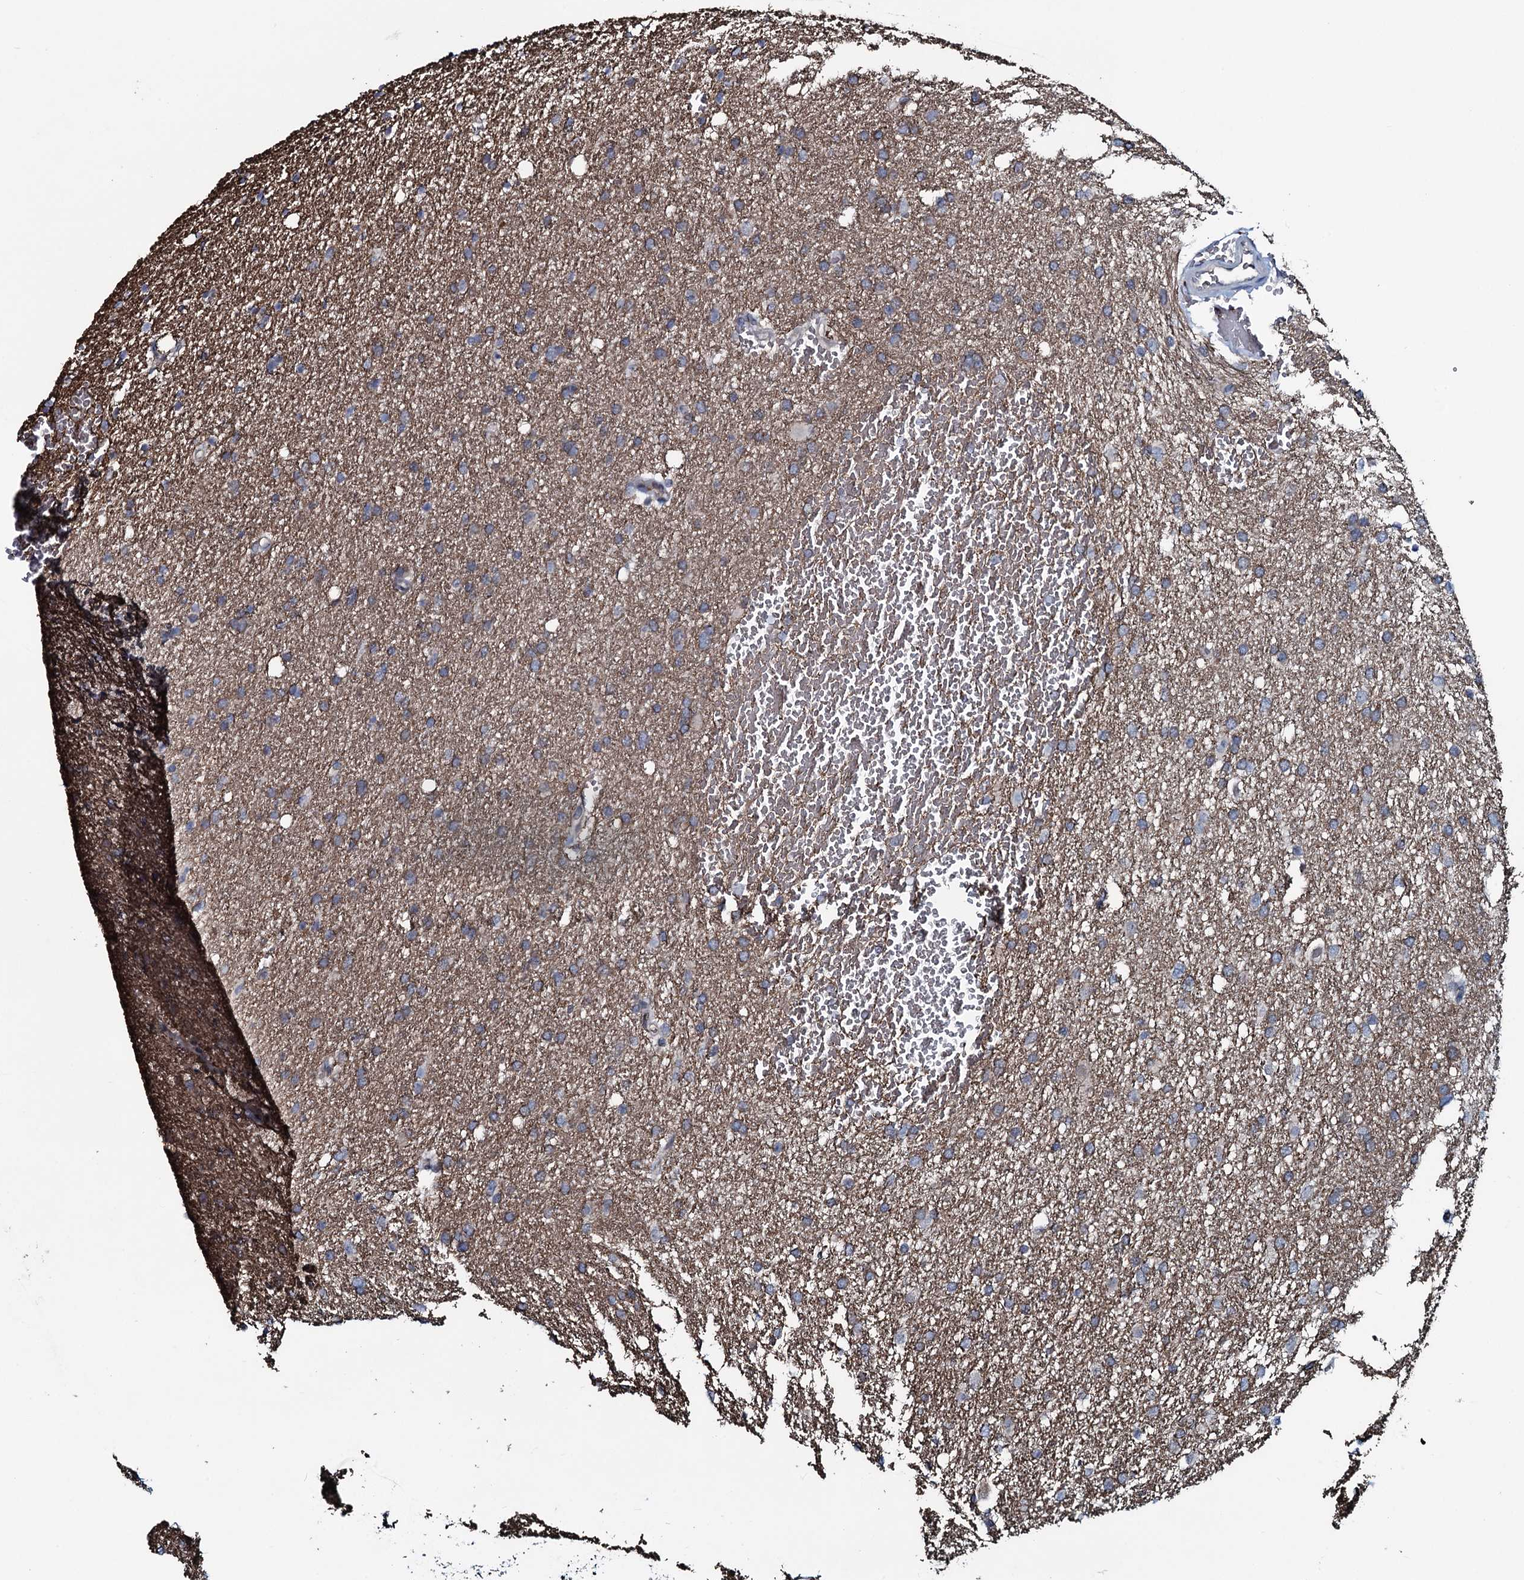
{"staining": {"intensity": "moderate", "quantity": ">75%", "location": "cytoplasmic/membranous"}, "tissue": "glioma", "cell_type": "Tumor cells", "image_type": "cancer", "snomed": [{"axis": "morphology", "description": "Glioma, malignant, High grade"}, {"axis": "topography", "description": "Cerebral cortex"}], "caption": "DAB (3,3'-diaminobenzidine) immunohistochemical staining of glioma demonstrates moderate cytoplasmic/membranous protein positivity in approximately >75% of tumor cells.", "gene": "OGFOD2", "patient": {"sex": "female", "age": 36}}